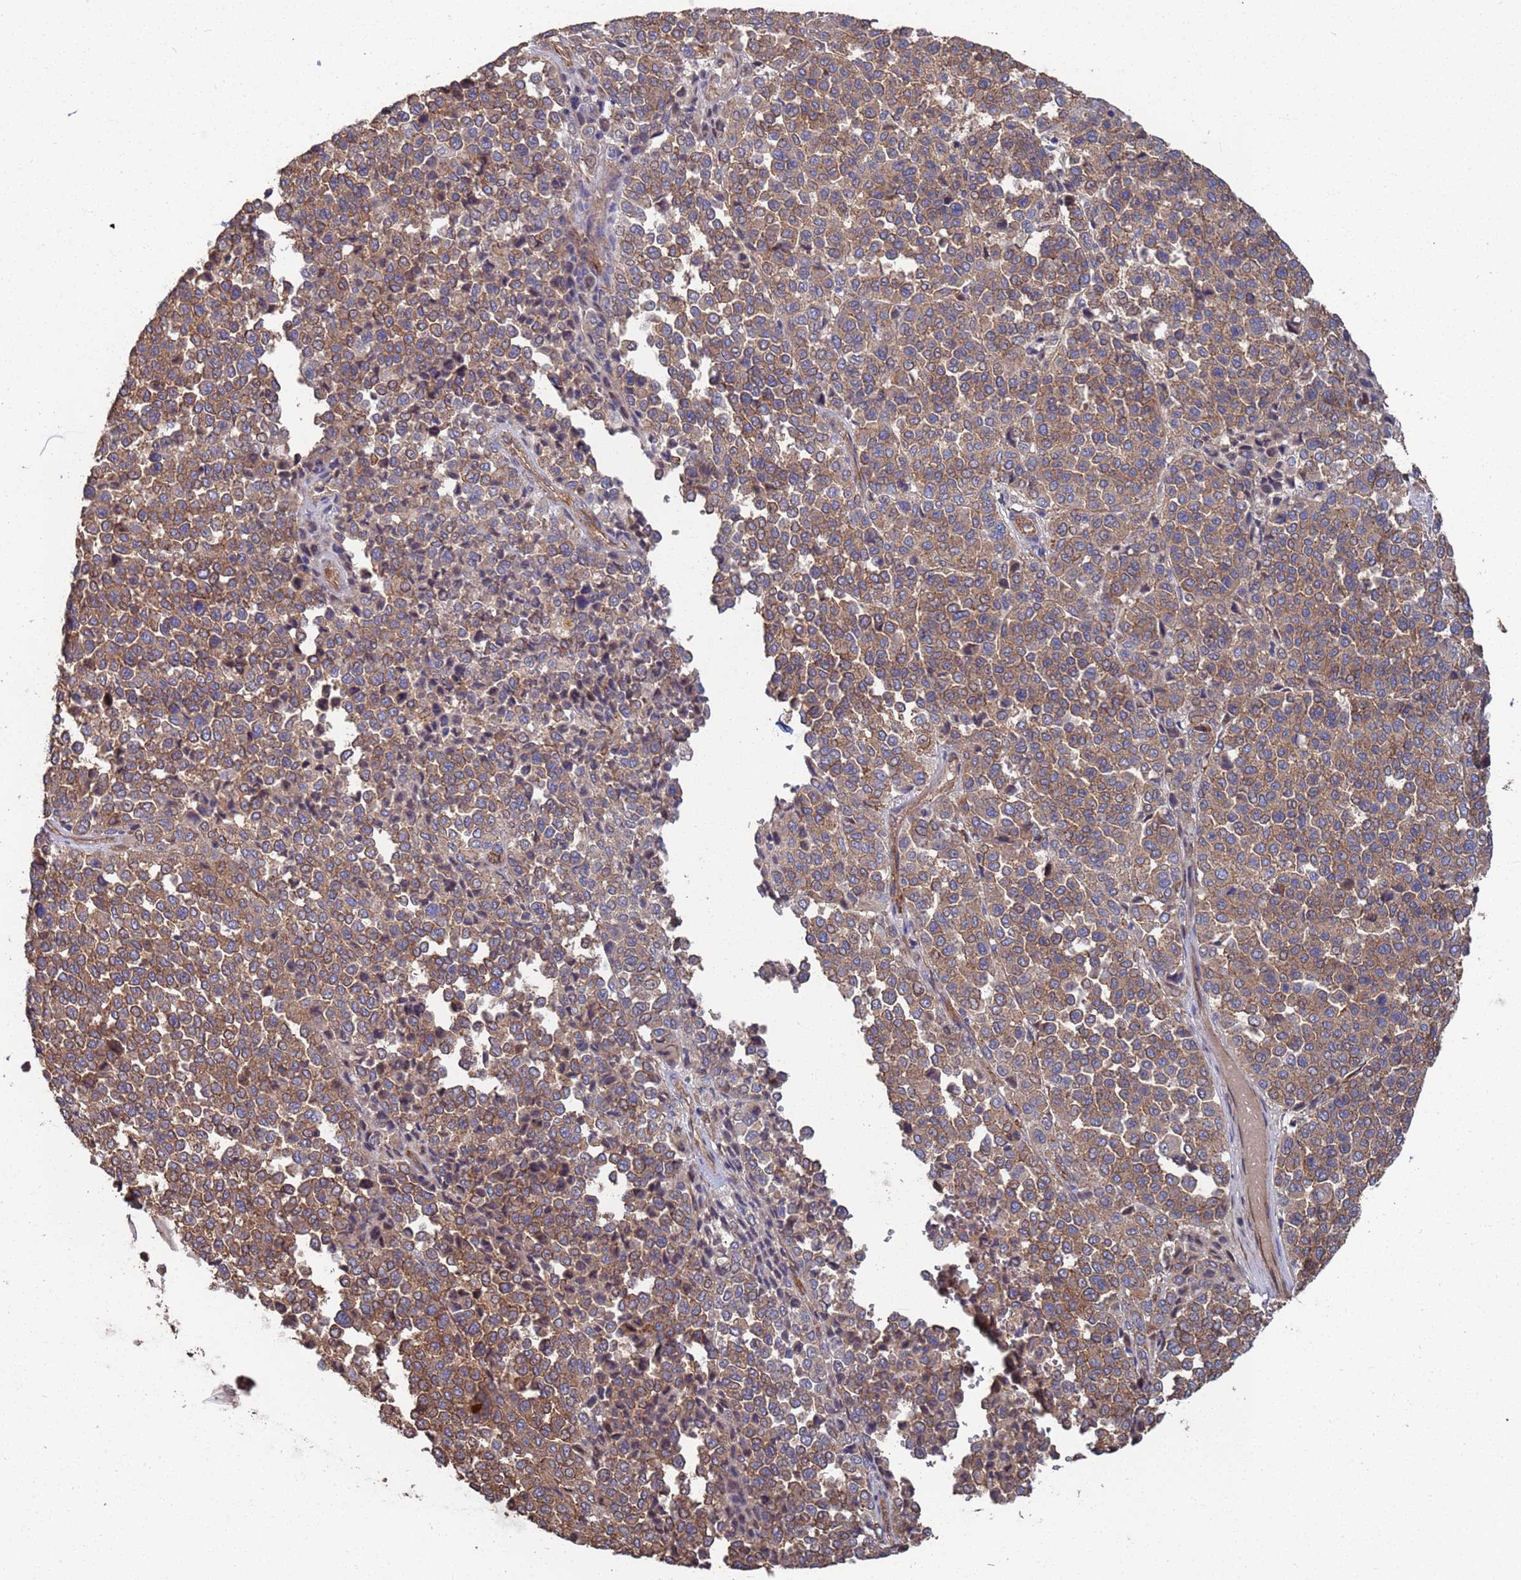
{"staining": {"intensity": "moderate", "quantity": ">75%", "location": "cytoplasmic/membranous"}, "tissue": "melanoma", "cell_type": "Tumor cells", "image_type": "cancer", "snomed": [{"axis": "morphology", "description": "Malignant melanoma, Metastatic site"}, {"axis": "topography", "description": "Pancreas"}], "caption": "Immunohistochemistry (IHC) image of malignant melanoma (metastatic site) stained for a protein (brown), which exhibits medium levels of moderate cytoplasmic/membranous positivity in about >75% of tumor cells.", "gene": "NDUFAF6", "patient": {"sex": "female", "age": 30}}